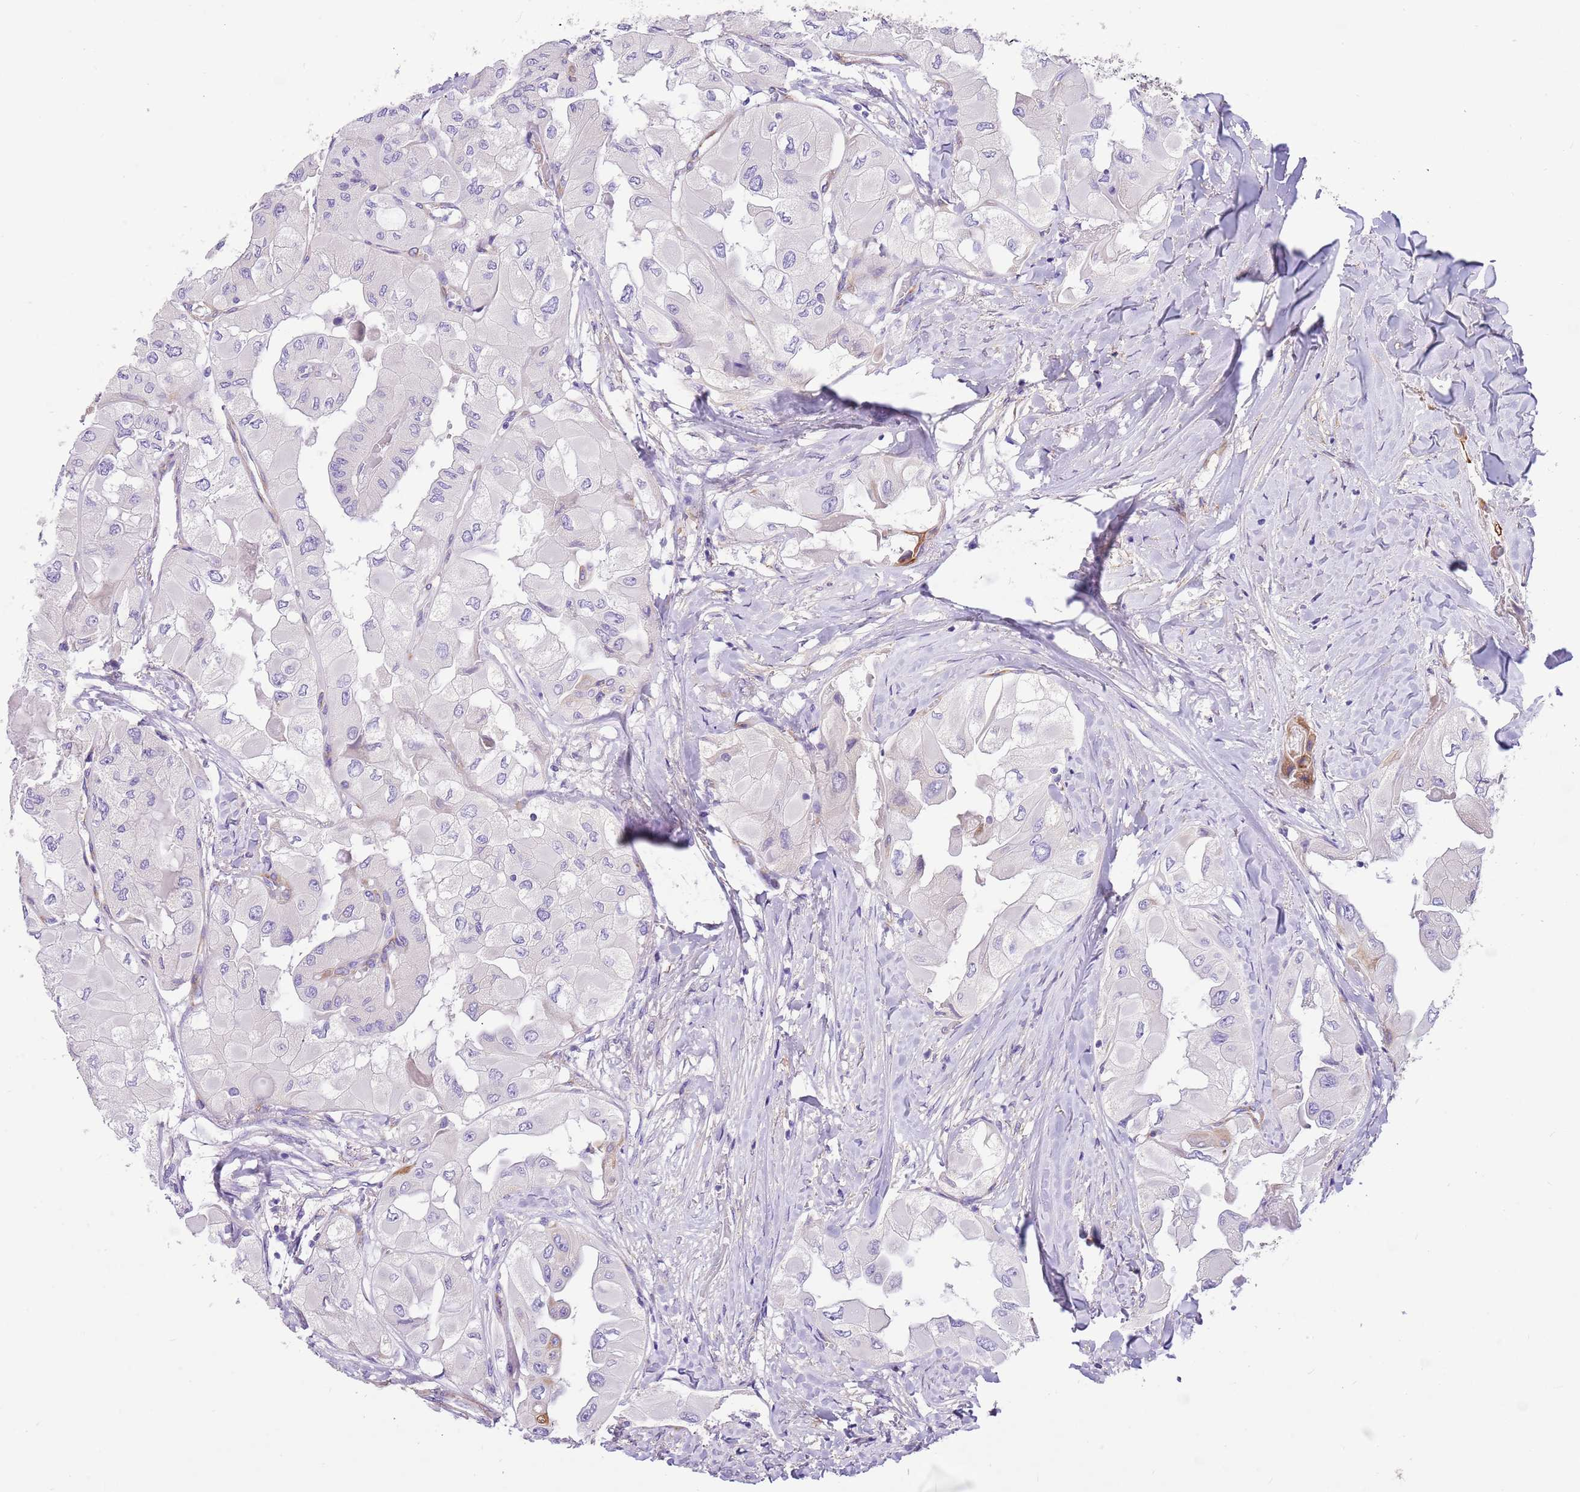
{"staining": {"intensity": "negative", "quantity": "none", "location": "none"}, "tissue": "thyroid cancer", "cell_type": "Tumor cells", "image_type": "cancer", "snomed": [{"axis": "morphology", "description": "Normal tissue, NOS"}, {"axis": "morphology", "description": "Papillary adenocarcinoma, NOS"}, {"axis": "topography", "description": "Thyroid gland"}], "caption": "High power microscopy histopathology image of an immunohistochemistry (IHC) micrograph of thyroid papillary adenocarcinoma, revealing no significant staining in tumor cells.", "gene": "SERINC3", "patient": {"sex": "female", "age": 59}}